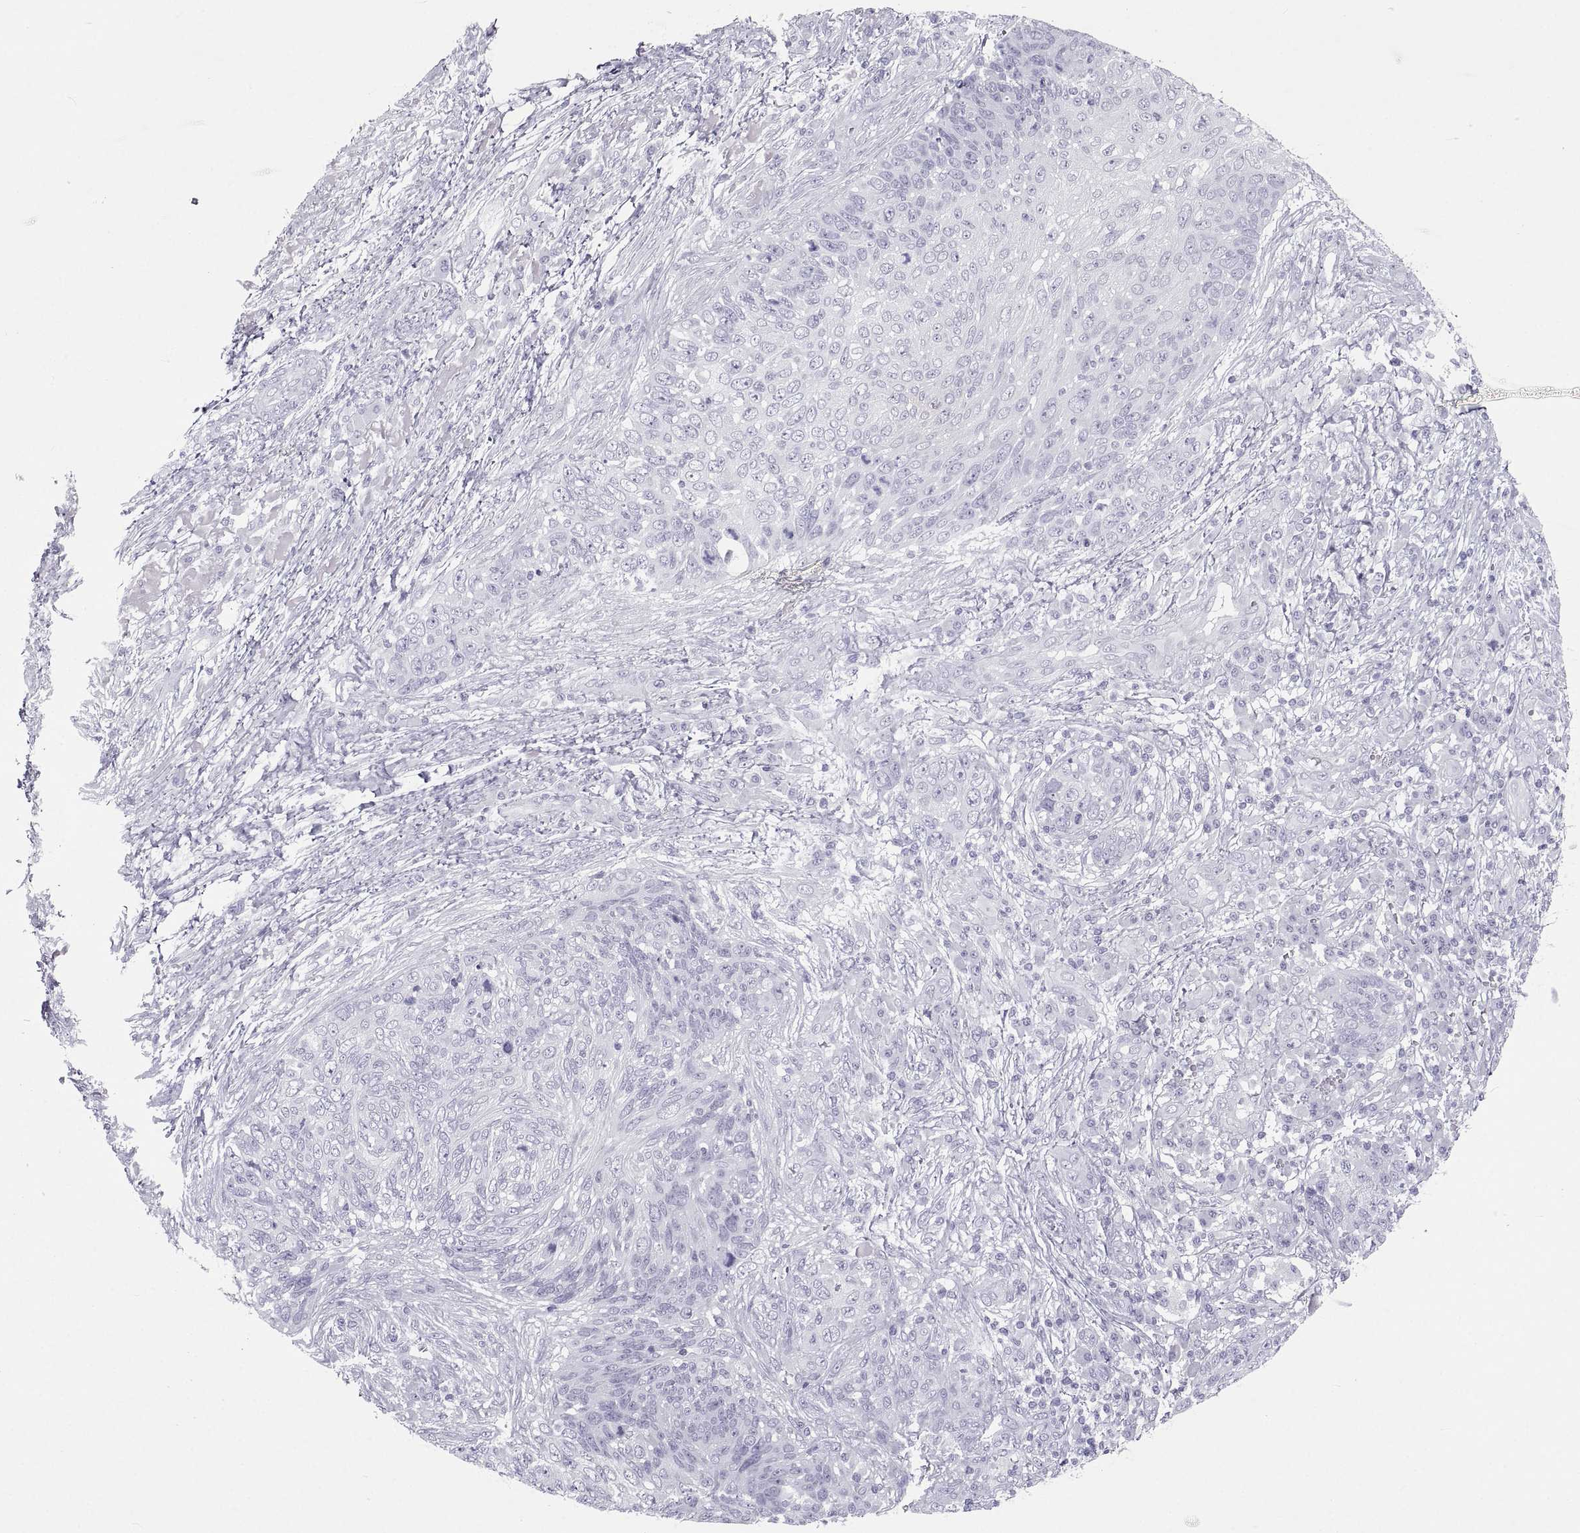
{"staining": {"intensity": "negative", "quantity": "none", "location": "none"}, "tissue": "skin cancer", "cell_type": "Tumor cells", "image_type": "cancer", "snomed": [{"axis": "morphology", "description": "Squamous cell carcinoma, NOS"}, {"axis": "topography", "description": "Skin"}], "caption": "This histopathology image is of skin cancer (squamous cell carcinoma) stained with immunohistochemistry (IHC) to label a protein in brown with the nuclei are counter-stained blue. There is no expression in tumor cells. The staining was performed using DAB to visualize the protein expression in brown, while the nuclei were stained in blue with hematoxylin (Magnification: 20x).", "gene": "PCSK1N", "patient": {"sex": "male", "age": 92}}